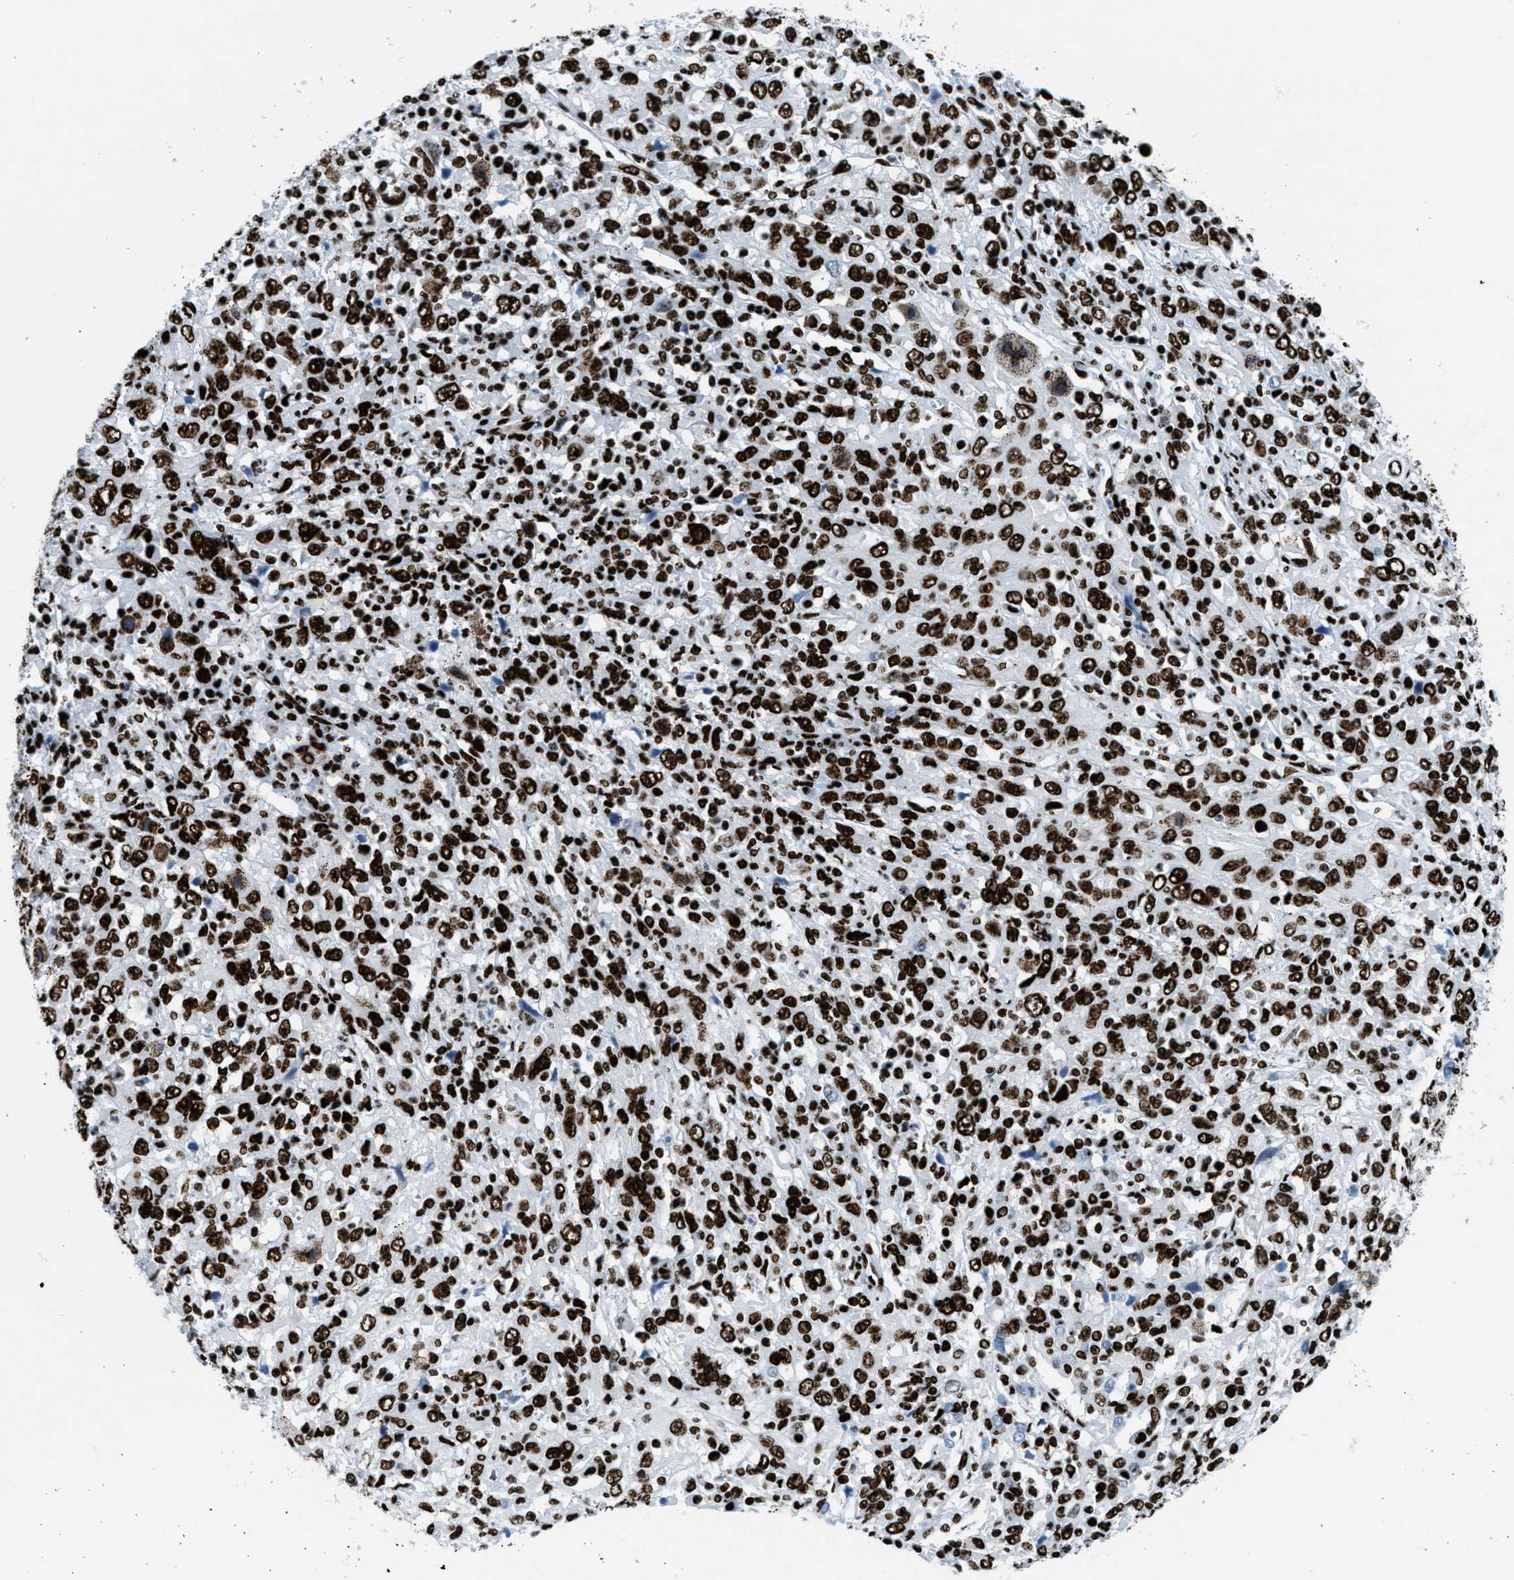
{"staining": {"intensity": "strong", "quantity": ">75%", "location": "nuclear"}, "tissue": "cervical cancer", "cell_type": "Tumor cells", "image_type": "cancer", "snomed": [{"axis": "morphology", "description": "Squamous cell carcinoma, NOS"}, {"axis": "topography", "description": "Cervix"}], "caption": "Immunohistochemistry (IHC) staining of cervical cancer, which shows high levels of strong nuclear staining in approximately >75% of tumor cells indicating strong nuclear protein positivity. The staining was performed using DAB (3,3'-diaminobenzidine) (brown) for protein detection and nuclei were counterstained in hematoxylin (blue).", "gene": "NONO", "patient": {"sex": "female", "age": 46}}